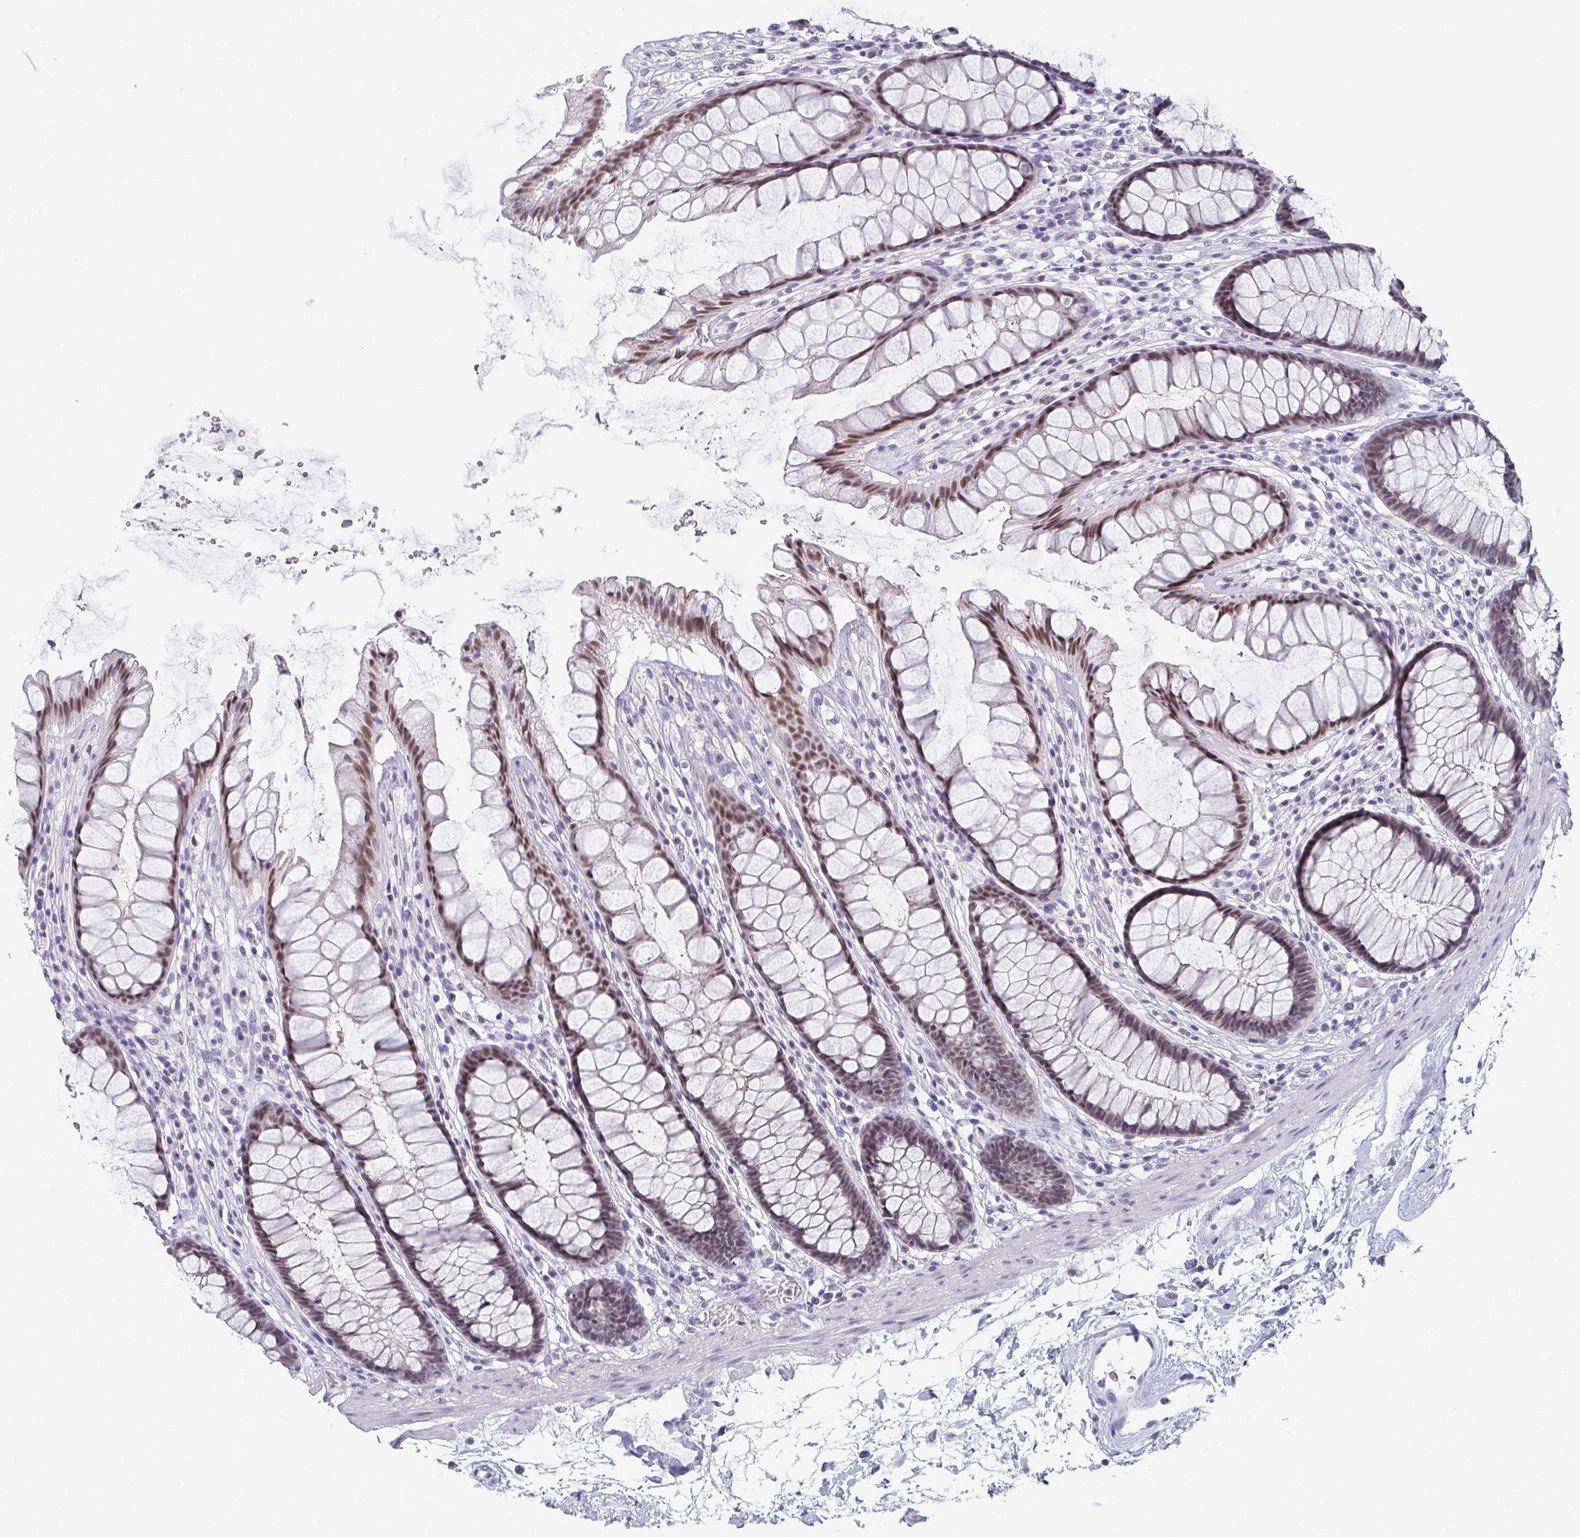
{"staining": {"intensity": "moderate", "quantity": ">75%", "location": "nuclear"}, "tissue": "rectum", "cell_type": "Glandular cells", "image_type": "normal", "snomed": [{"axis": "morphology", "description": "Normal tissue, NOS"}, {"axis": "topography", "description": "Rectum"}], "caption": "Approximately >75% of glandular cells in benign rectum exhibit moderate nuclear protein positivity as visualized by brown immunohistochemical staining.", "gene": "PYCR3", "patient": {"sex": "male", "age": 72}}